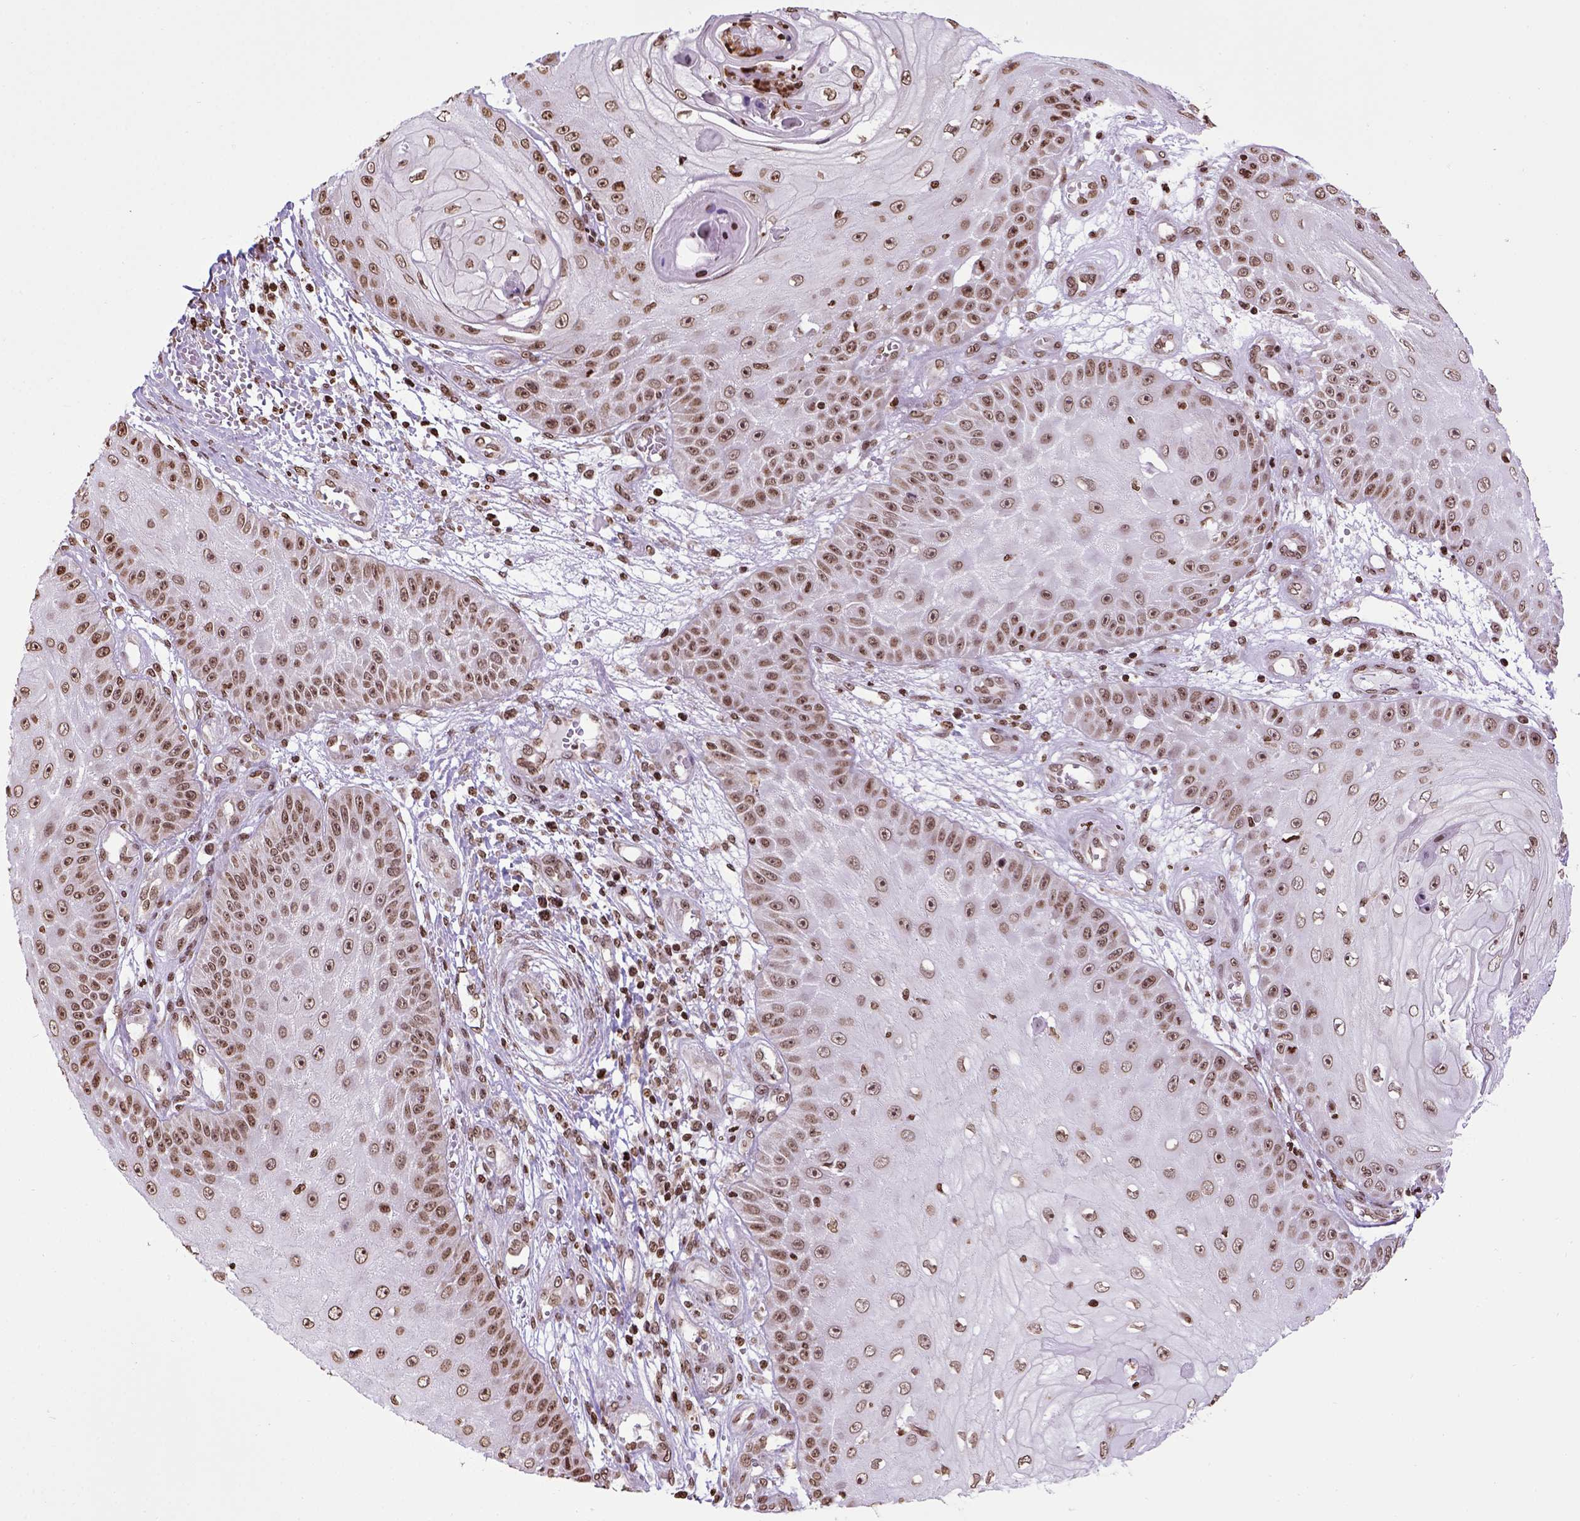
{"staining": {"intensity": "moderate", "quantity": ">75%", "location": "nuclear"}, "tissue": "skin cancer", "cell_type": "Tumor cells", "image_type": "cancer", "snomed": [{"axis": "morphology", "description": "Squamous cell carcinoma, NOS"}, {"axis": "topography", "description": "Skin"}], "caption": "Protein analysis of skin cancer (squamous cell carcinoma) tissue reveals moderate nuclear staining in approximately >75% of tumor cells. (Brightfield microscopy of DAB IHC at high magnification).", "gene": "ZNF75D", "patient": {"sex": "male", "age": 70}}